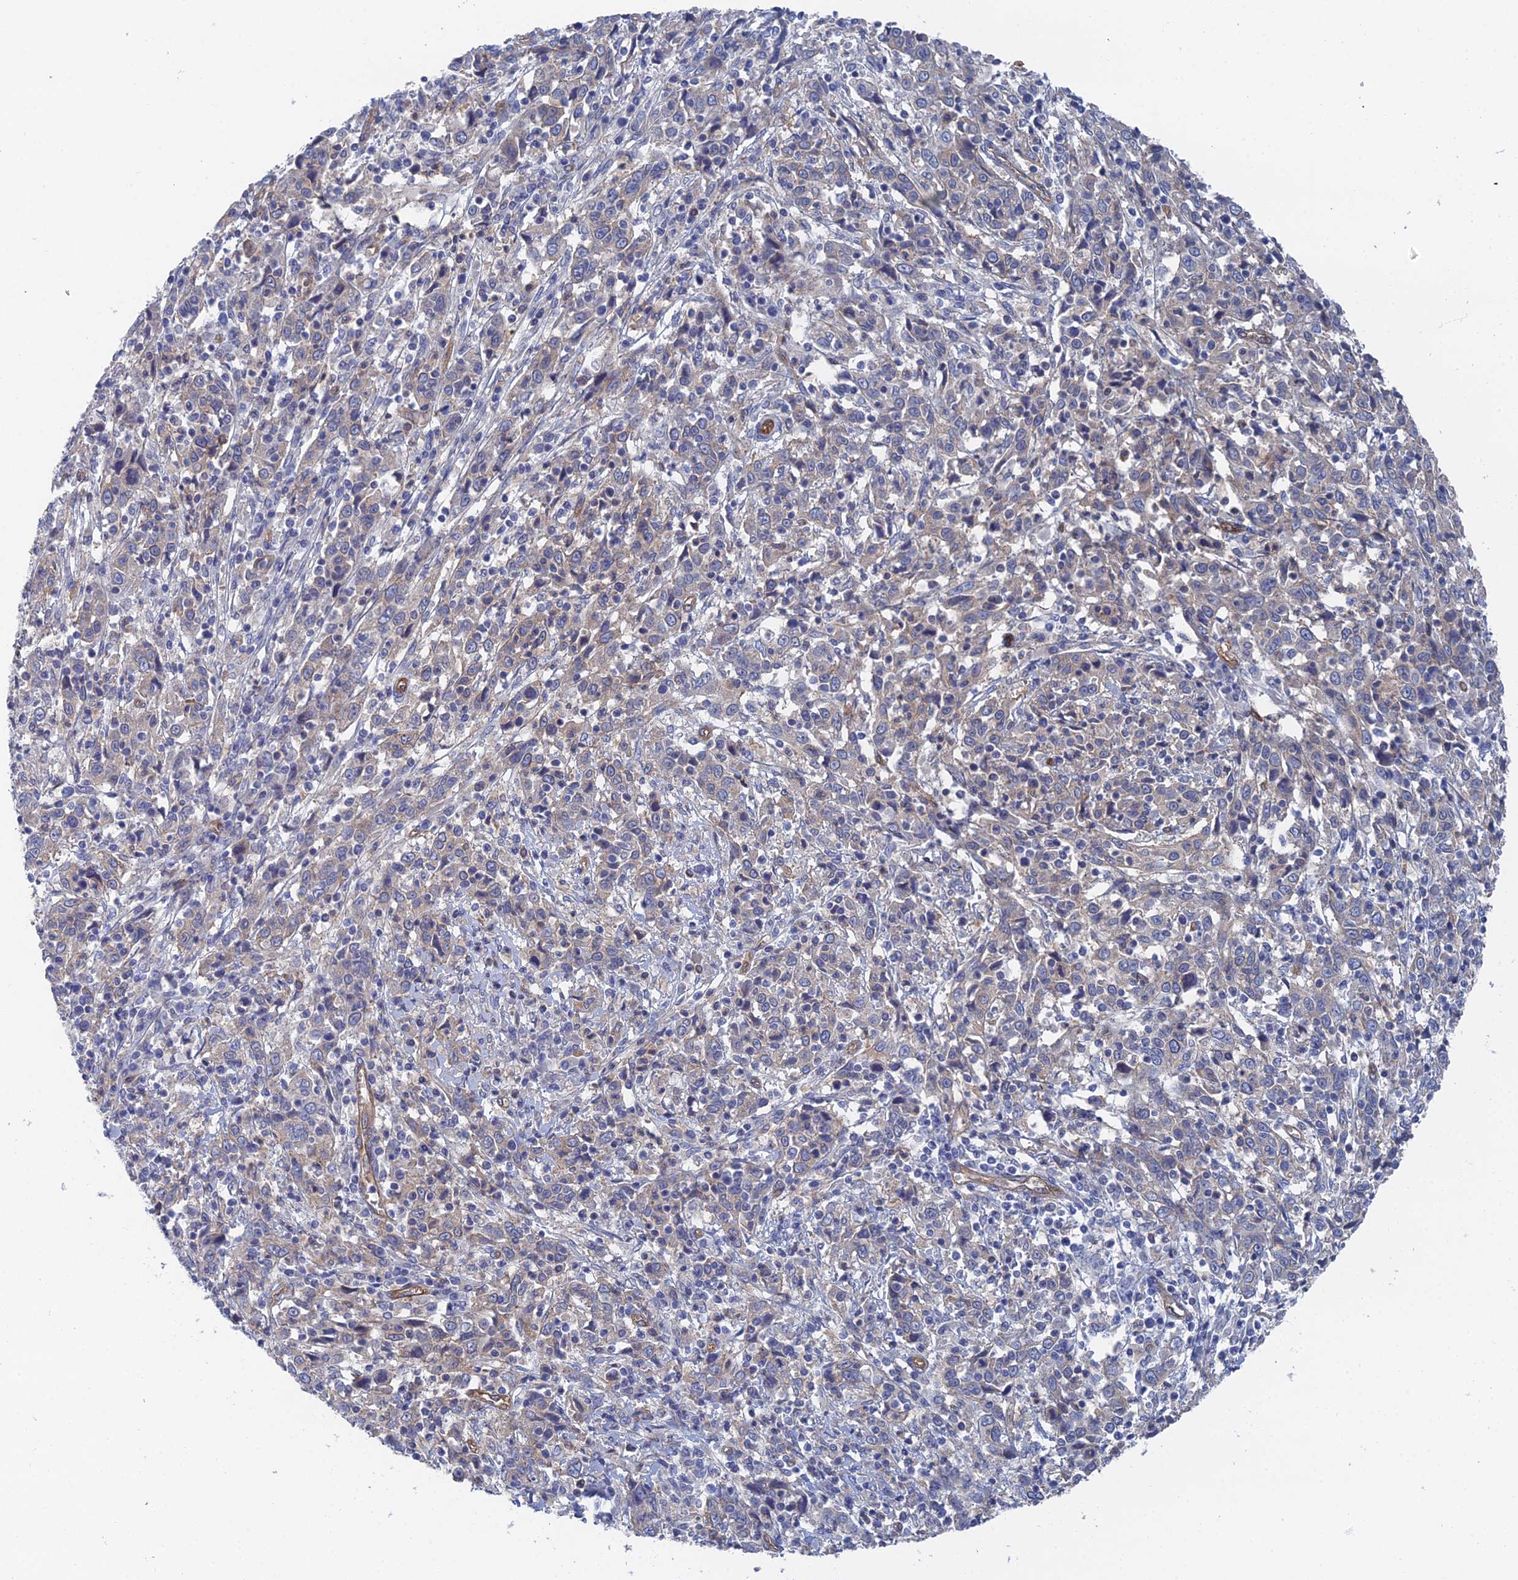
{"staining": {"intensity": "weak", "quantity": "<25%", "location": "cytoplasmic/membranous"}, "tissue": "cervical cancer", "cell_type": "Tumor cells", "image_type": "cancer", "snomed": [{"axis": "morphology", "description": "Squamous cell carcinoma, NOS"}, {"axis": "topography", "description": "Cervix"}], "caption": "Tumor cells are negative for brown protein staining in cervical cancer (squamous cell carcinoma).", "gene": "ARAP3", "patient": {"sex": "female", "age": 46}}